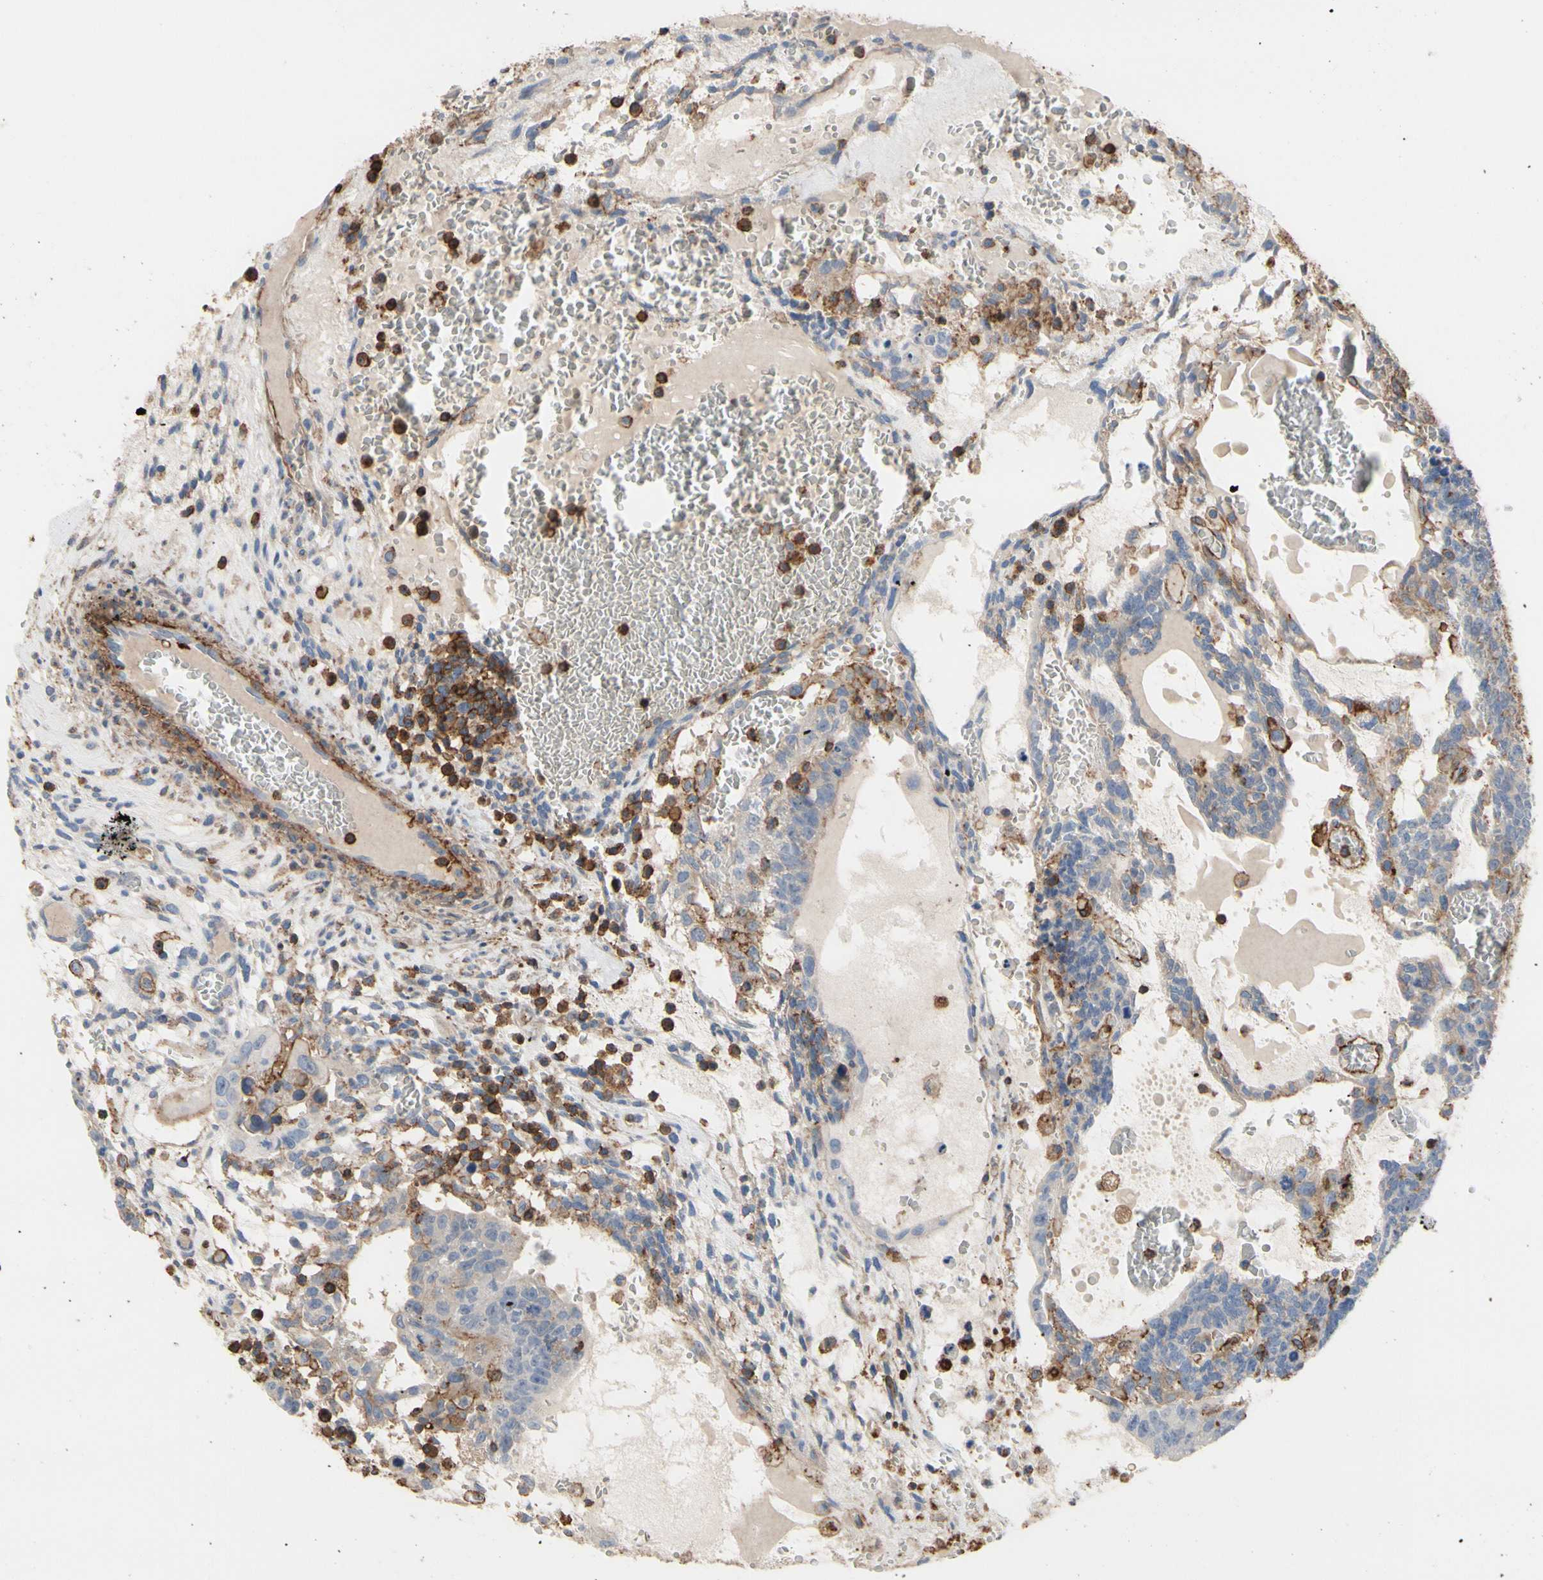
{"staining": {"intensity": "weak", "quantity": ">75%", "location": "cytoplasmic/membranous"}, "tissue": "testis cancer", "cell_type": "Tumor cells", "image_type": "cancer", "snomed": [{"axis": "morphology", "description": "Seminoma, NOS"}, {"axis": "morphology", "description": "Carcinoma, Embryonal, NOS"}, {"axis": "topography", "description": "Testis"}], "caption": "Immunohistochemical staining of testis cancer shows weak cytoplasmic/membranous protein staining in approximately >75% of tumor cells.", "gene": "ANXA6", "patient": {"sex": "male", "age": 52}}